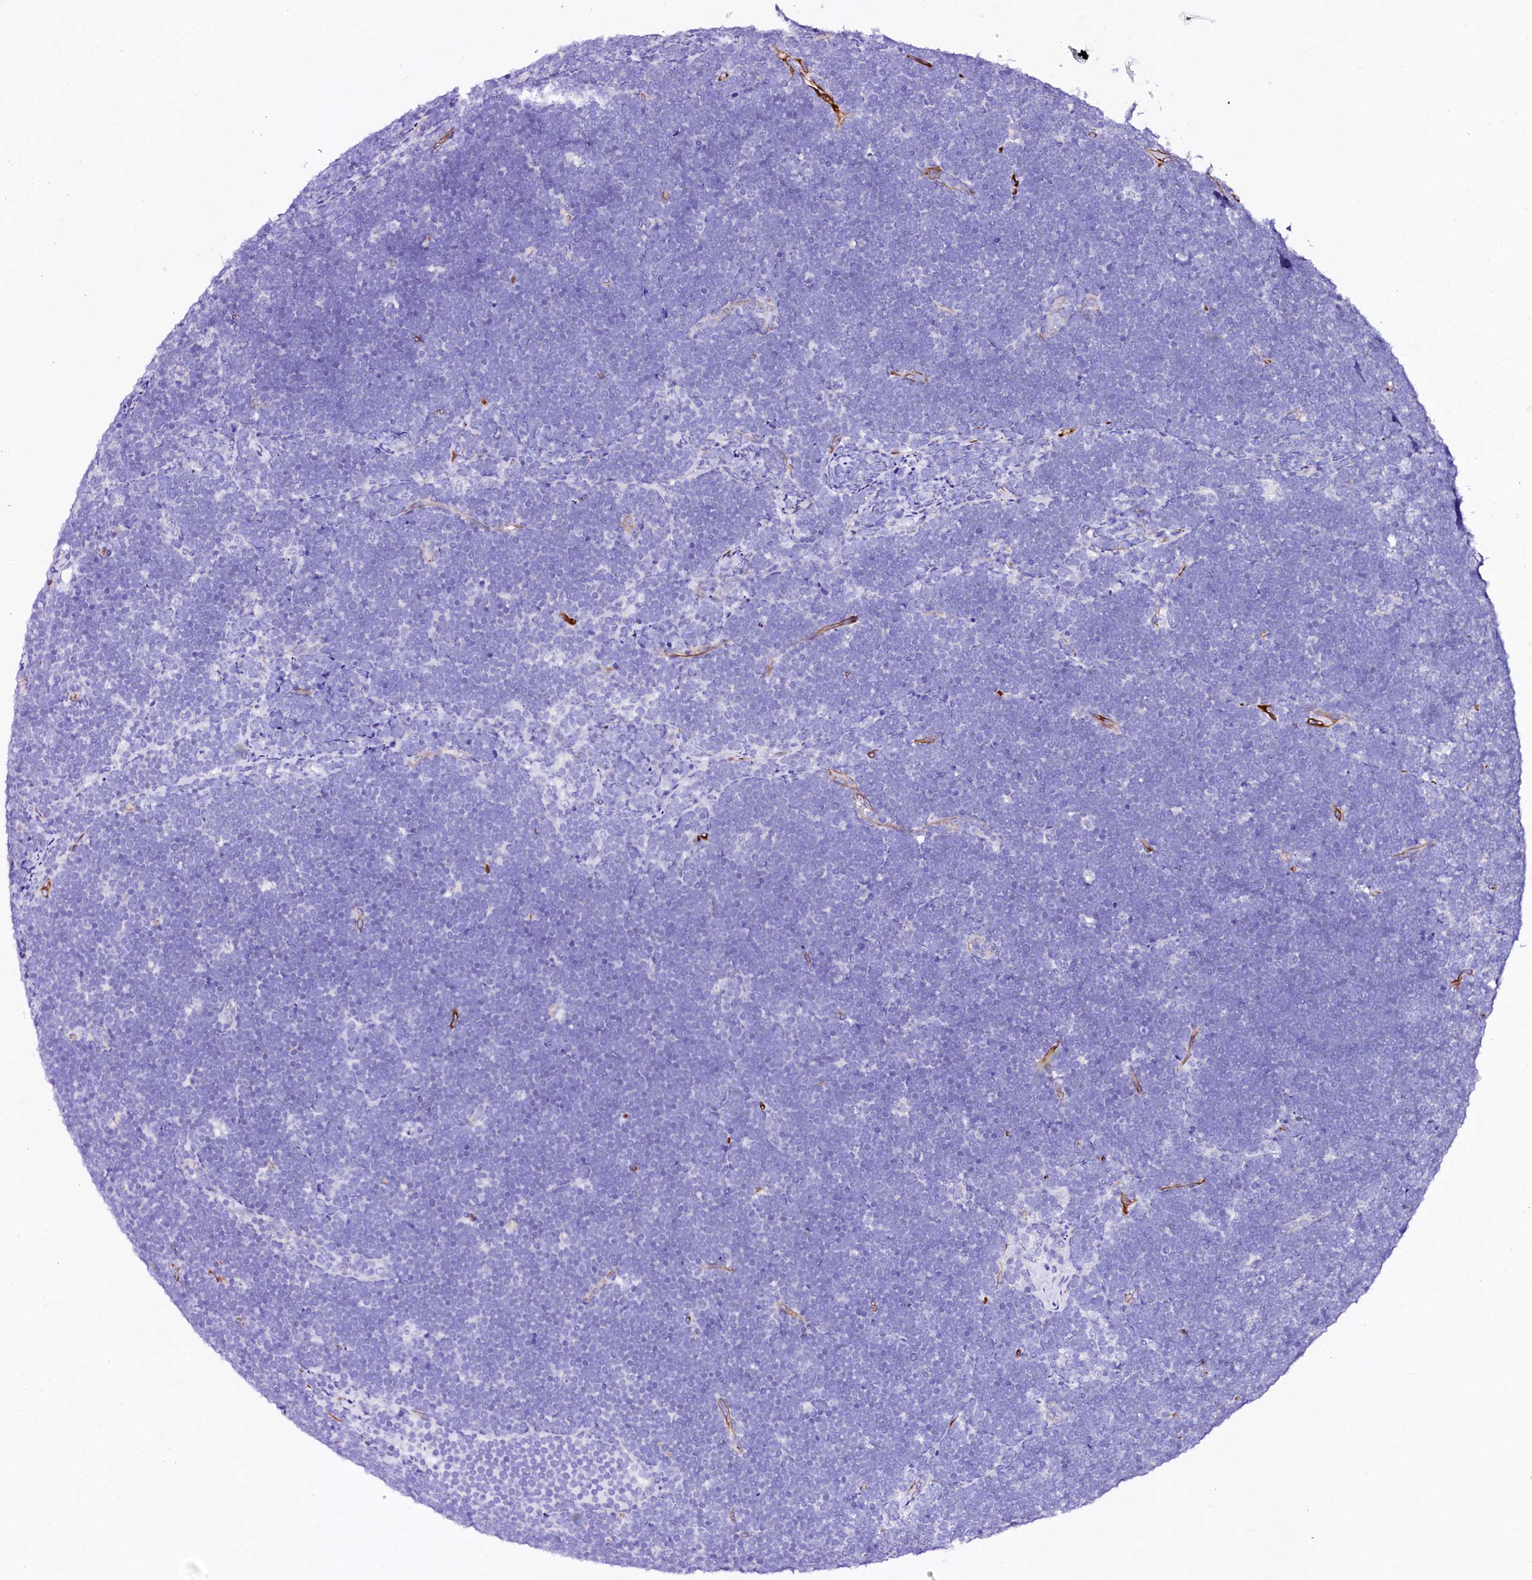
{"staining": {"intensity": "negative", "quantity": "none", "location": "none"}, "tissue": "lymphoma", "cell_type": "Tumor cells", "image_type": "cancer", "snomed": [{"axis": "morphology", "description": "Malignant lymphoma, non-Hodgkin's type, High grade"}, {"axis": "topography", "description": "Lymph node"}], "caption": "Lymphoma was stained to show a protein in brown. There is no significant staining in tumor cells.", "gene": "SFR1", "patient": {"sex": "male", "age": 13}}